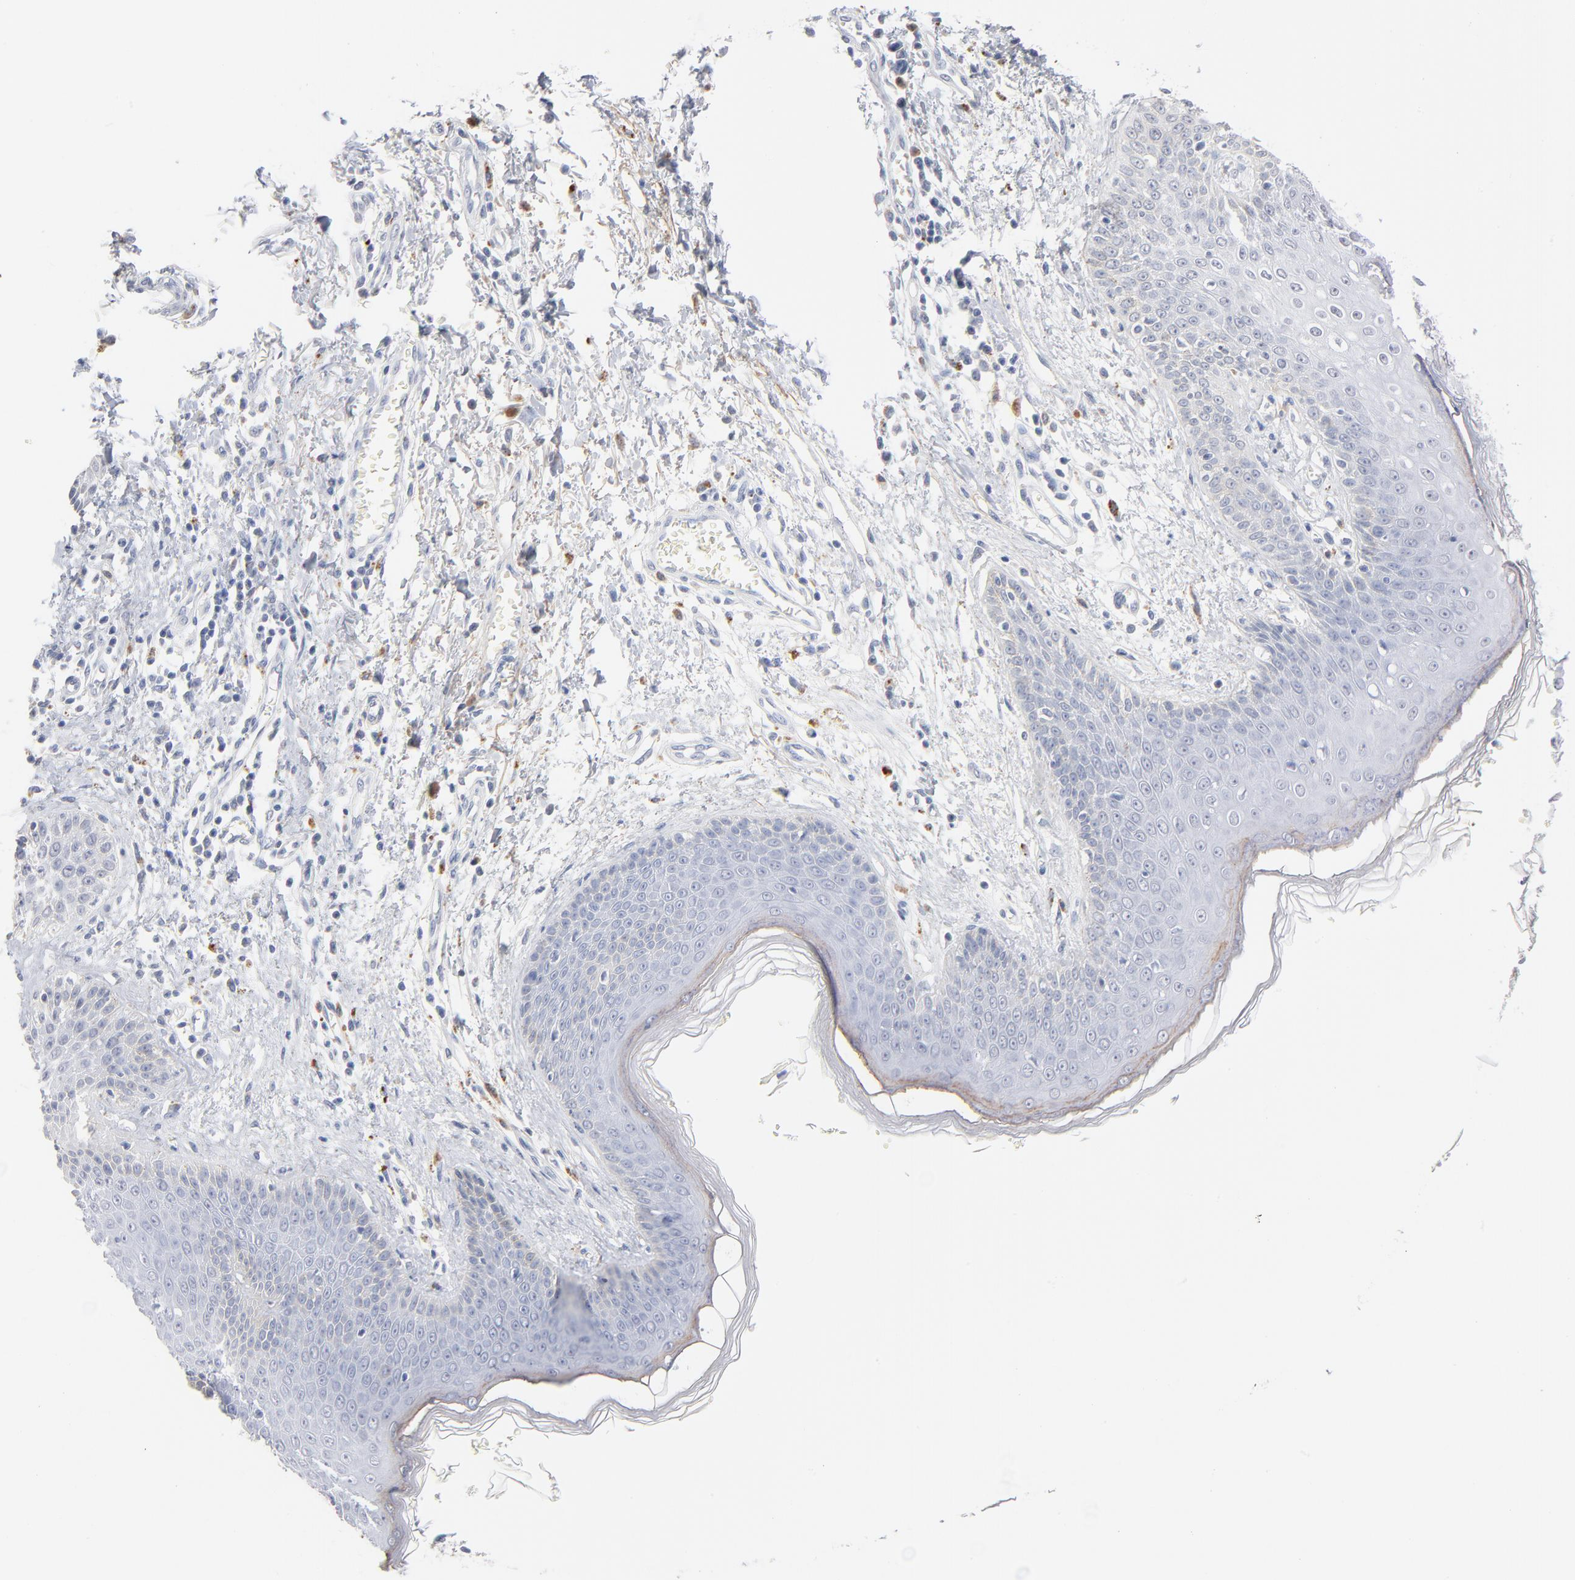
{"staining": {"intensity": "negative", "quantity": "none", "location": "none"}, "tissue": "skin cancer", "cell_type": "Tumor cells", "image_type": "cancer", "snomed": [{"axis": "morphology", "description": "Basal cell carcinoma"}, {"axis": "topography", "description": "Skin"}], "caption": "Protein analysis of skin cancer exhibits no significant staining in tumor cells.", "gene": "LTBP2", "patient": {"sex": "female", "age": 64}}